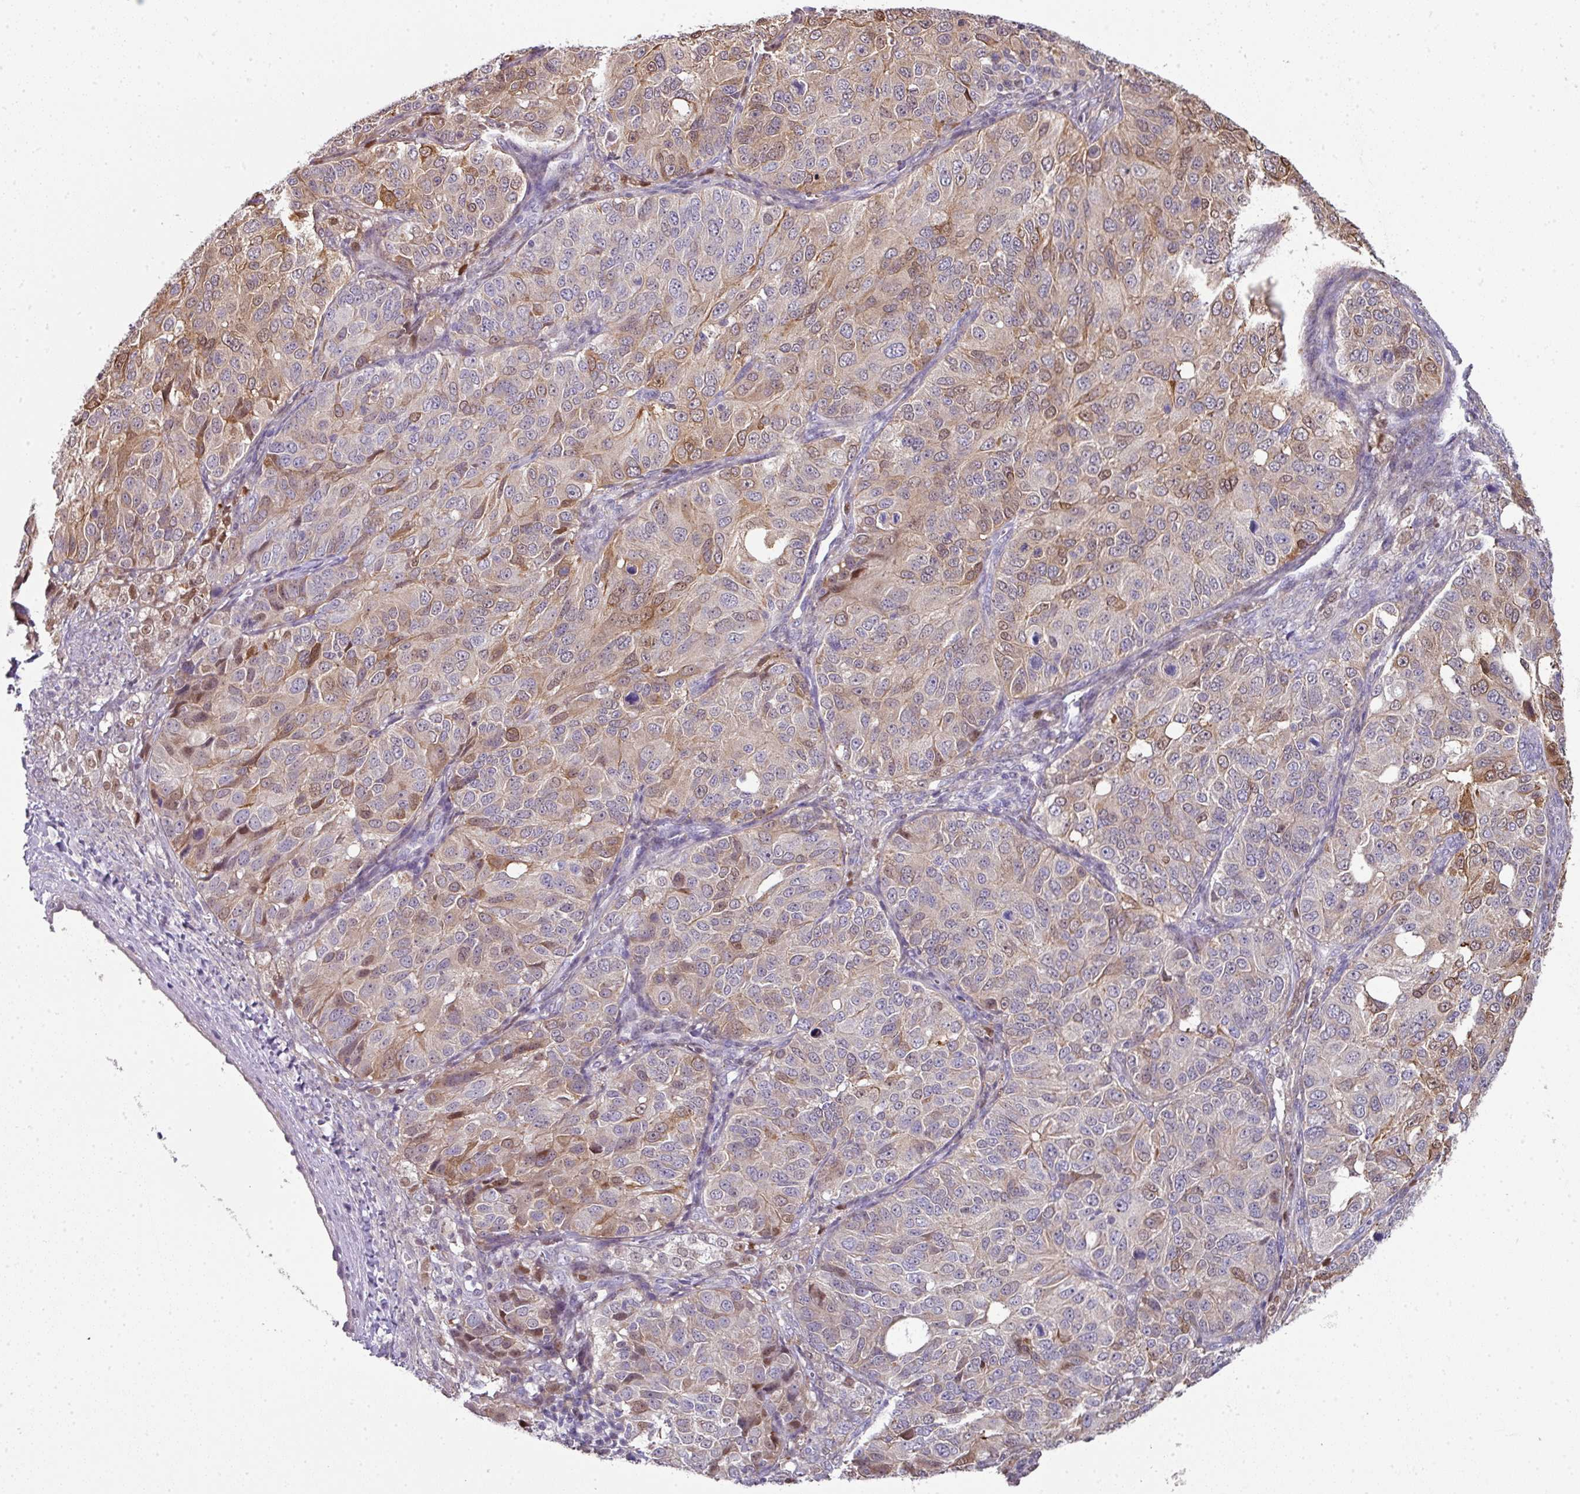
{"staining": {"intensity": "moderate", "quantity": "25%-75%", "location": "cytoplasmic/membranous,nuclear"}, "tissue": "ovarian cancer", "cell_type": "Tumor cells", "image_type": "cancer", "snomed": [{"axis": "morphology", "description": "Carcinoma, endometroid"}, {"axis": "topography", "description": "Ovary"}], "caption": "A histopathology image showing moderate cytoplasmic/membranous and nuclear staining in about 25%-75% of tumor cells in ovarian cancer (endometroid carcinoma), as visualized by brown immunohistochemical staining.", "gene": "ANKRD18A", "patient": {"sex": "female", "age": 51}}